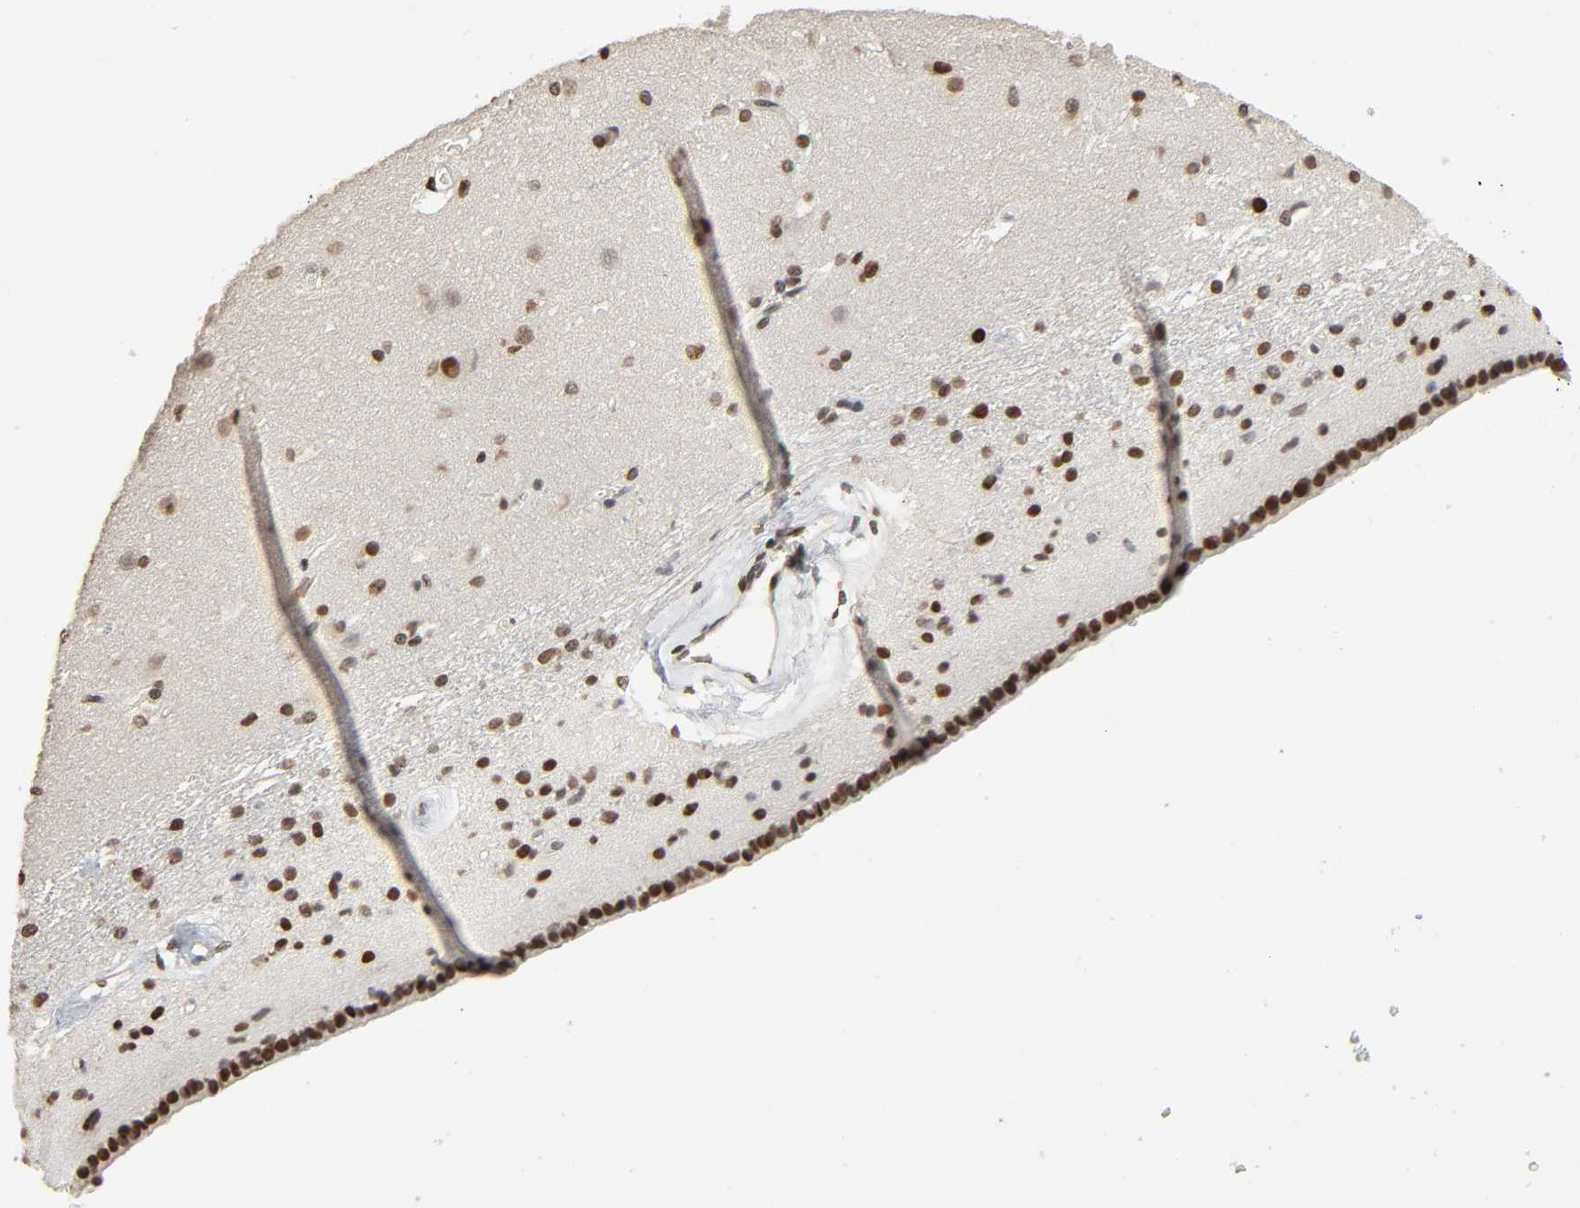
{"staining": {"intensity": "moderate", "quantity": ">75%", "location": "nuclear"}, "tissue": "caudate", "cell_type": "Glial cells", "image_type": "normal", "snomed": [{"axis": "morphology", "description": "Normal tissue, NOS"}, {"axis": "topography", "description": "Lateral ventricle wall"}], "caption": "Immunohistochemical staining of normal caudate reveals medium levels of moderate nuclear expression in approximately >75% of glial cells. Using DAB (3,3'-diaminobenzidine) (brown) and hematoxylin (blue) stains, captured at high magnification using brightfield microscopy.", "gene": "STK4", "patient": {"sex": "female", "age": 19}}